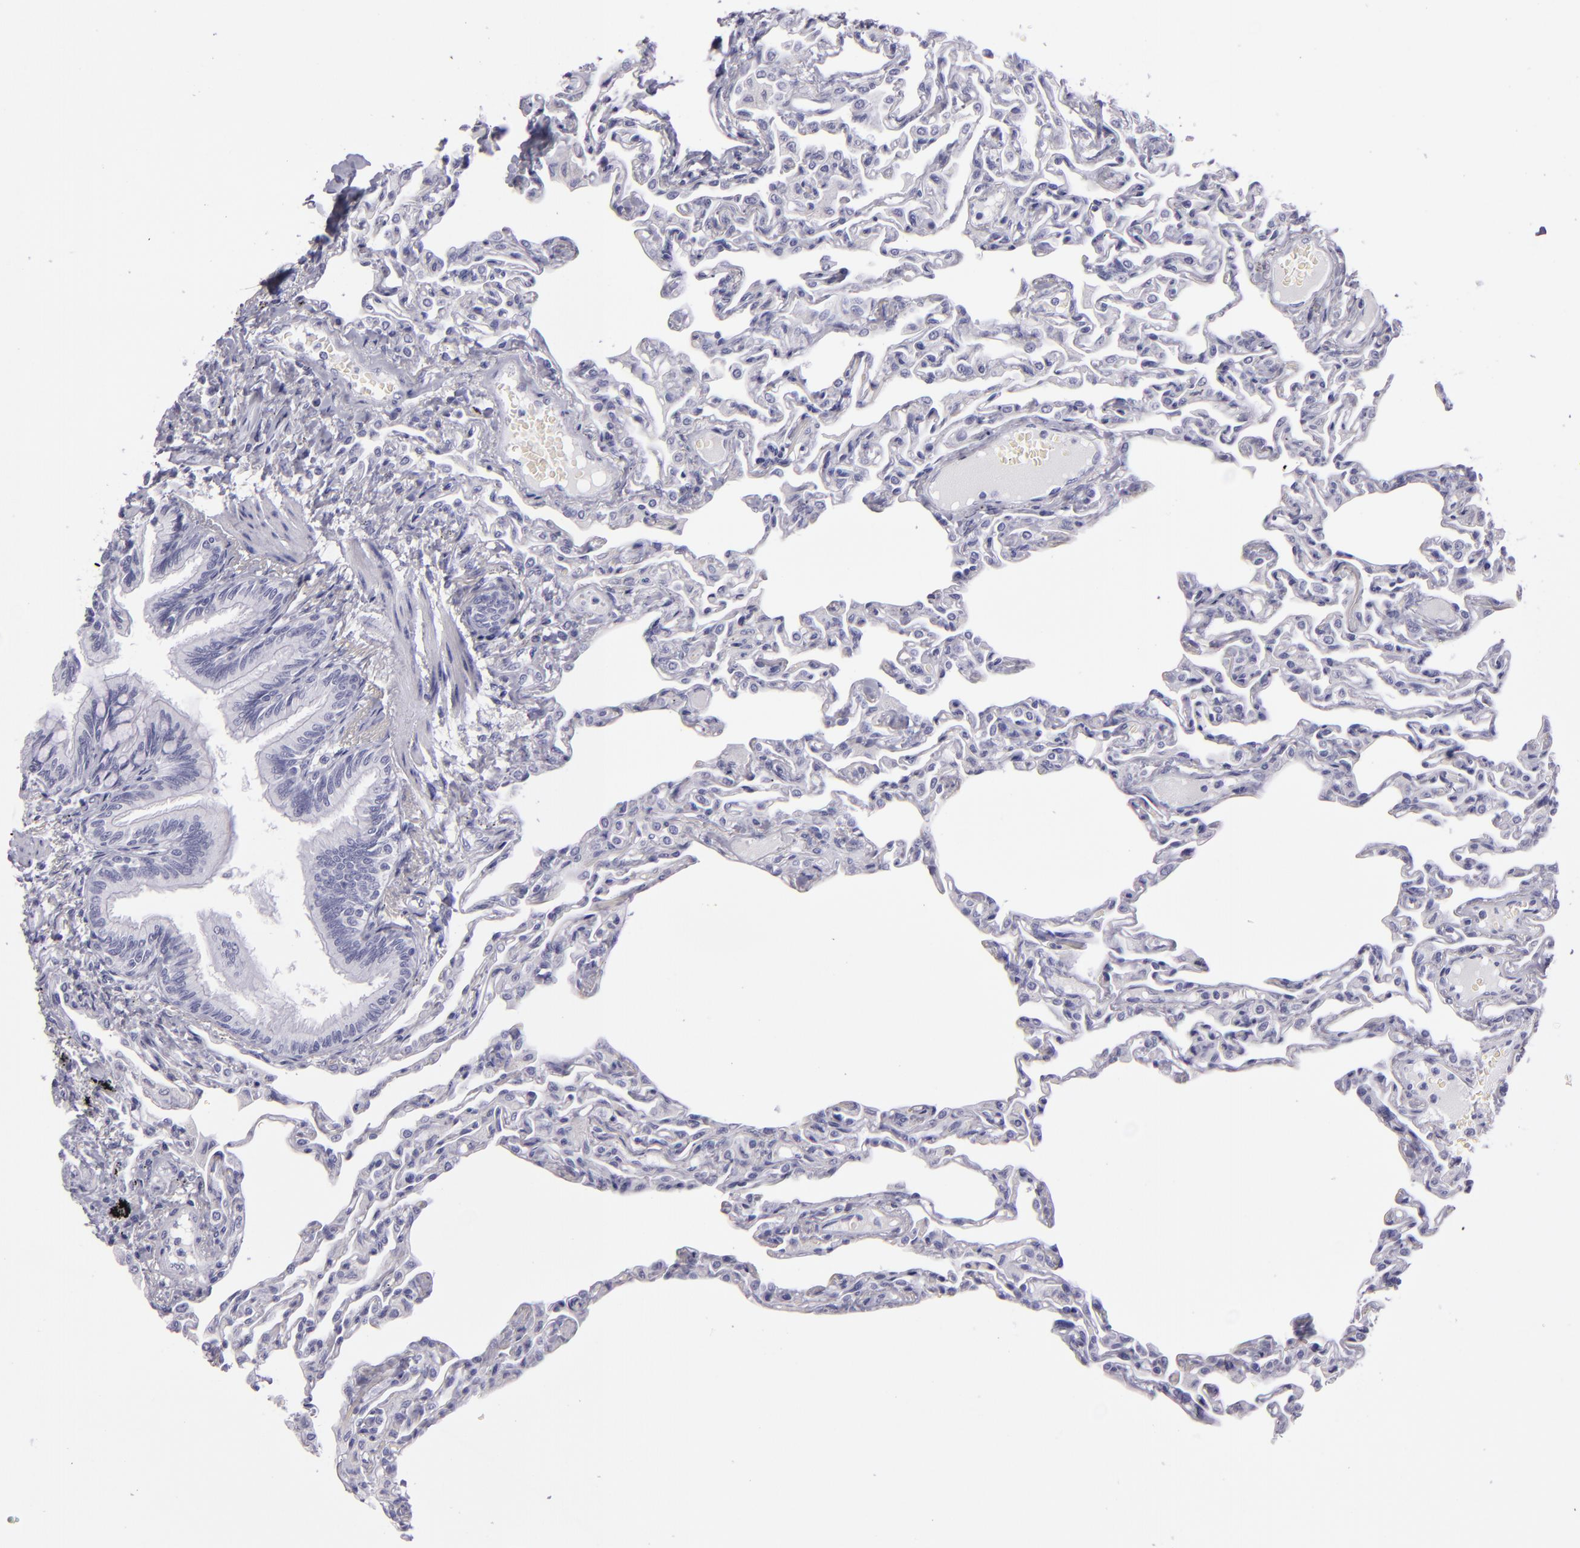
{"staining": {"intensity": "negative", "quantity": "none", "location": "none"}, "tissue": "lung", "cell_type": "Alveolar cells", "image_type": "normal", "snomed": [{"axis": "morphology", "description": "Normal tissue, NOS"}, {"axis": "topography", "description": "Lung"}], "caption": "Photomicrograph shows no protein positivity in alveolar cells of benign lung. Brightfield microscopy of immunohistochemistry stained with DAB (brown) and hematoxylin (blue), captured at high magnification.", "gene": "CR2", "patient": {"sex": "female", "age": 49}}